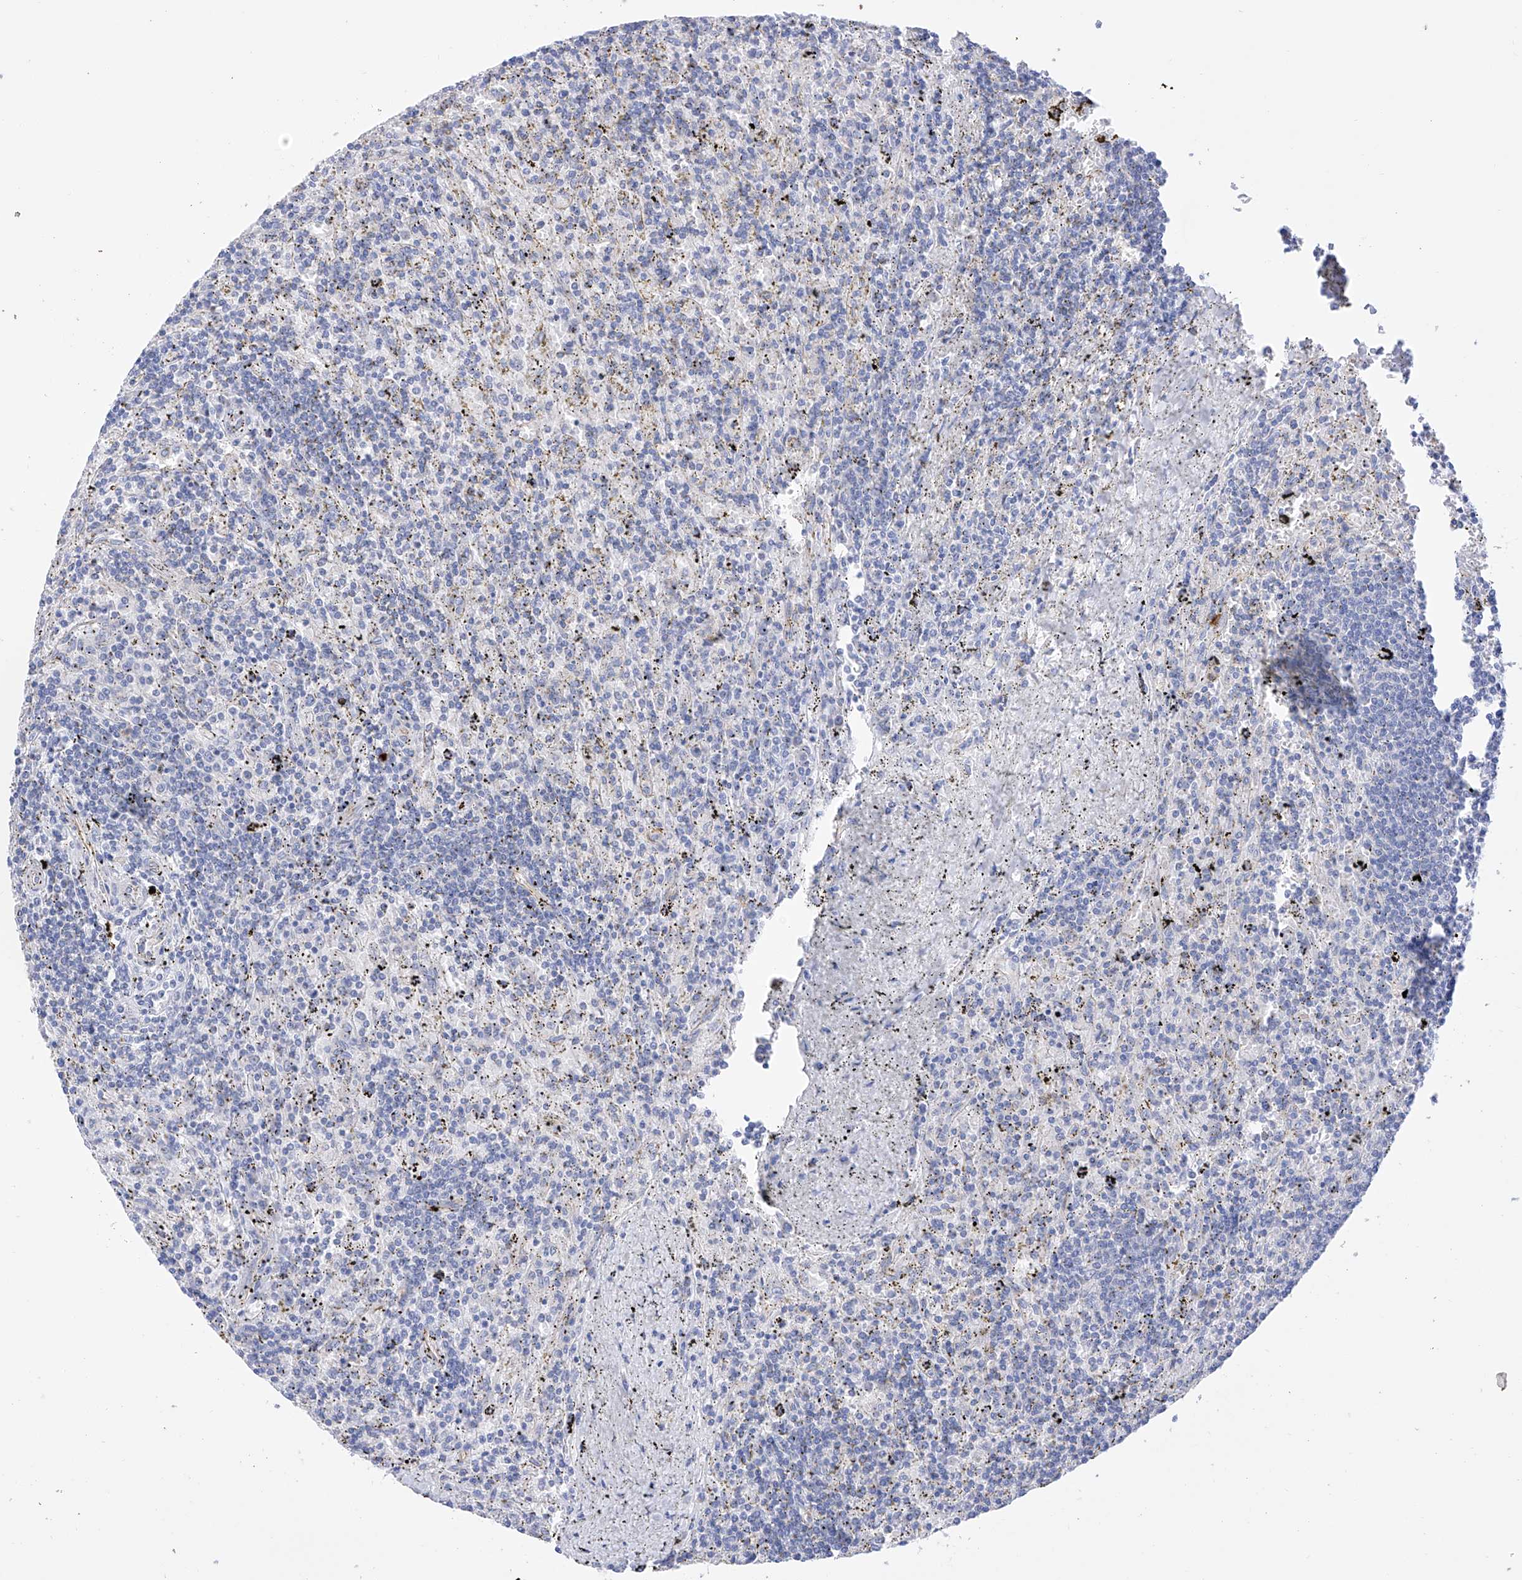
{"staining": {"intensity": "negative", "quantity": "none", "location": "none"}, "tissue": "lymphoma", "cell_type": "Tumor cells", "image_type": "cancer", "snomed": [{"axis": "morphology", "description": "Malignant lymphoma, non-Hodgkin's type, Low grade"}, {"axis": "topography", "description": "Spleen"}], "caption": "This is a micrograph of IHC staining of lymphoma, which shows no positivity in tumor cells.", "gene": "FLG", "patient": {"sex": "male", "age": 76}}